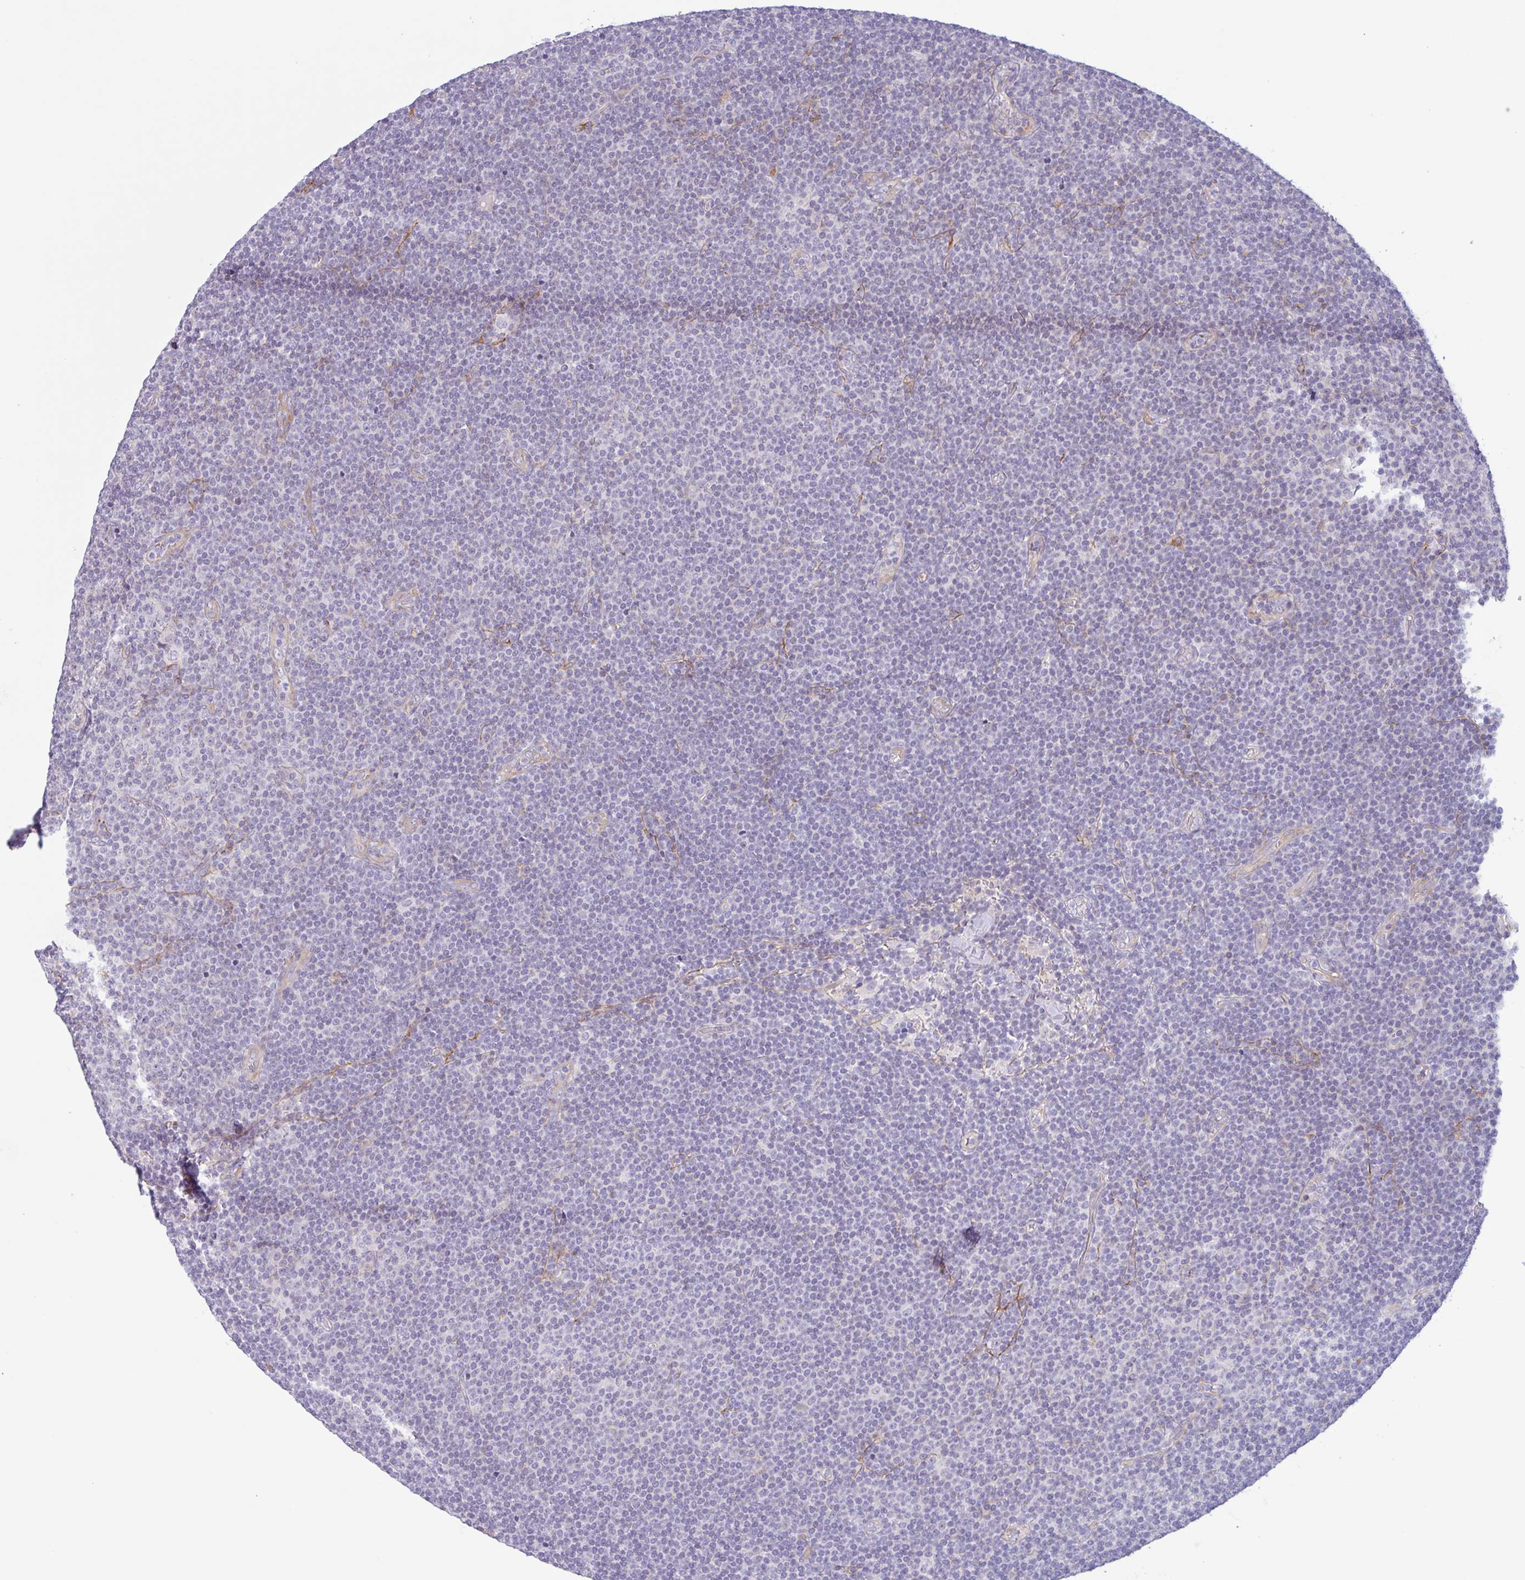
{"staining": {"intensity": "negative", "quantity": "none", "location": "none"}, "tissue": "lymphoma", "cell_type": "Tumor cells", "image_type": "cancer", "snomed": [{"axis": "morphology", "description": "Malignant lymphoma, non-Hodgkin's type, Low grade"}, {"axis": "topography", "description": "Lymph node"}], "caption": "The image demonstrates no significant staining in tumor cells of lymphoma. The staining was performed using DAB to visualize the protein expression in brown, while the nuclei were stained in blue with hematoxylin (Magnification: 20x).", "gene": "MYH10", "patient": {"sex": "male", "age": 48}}